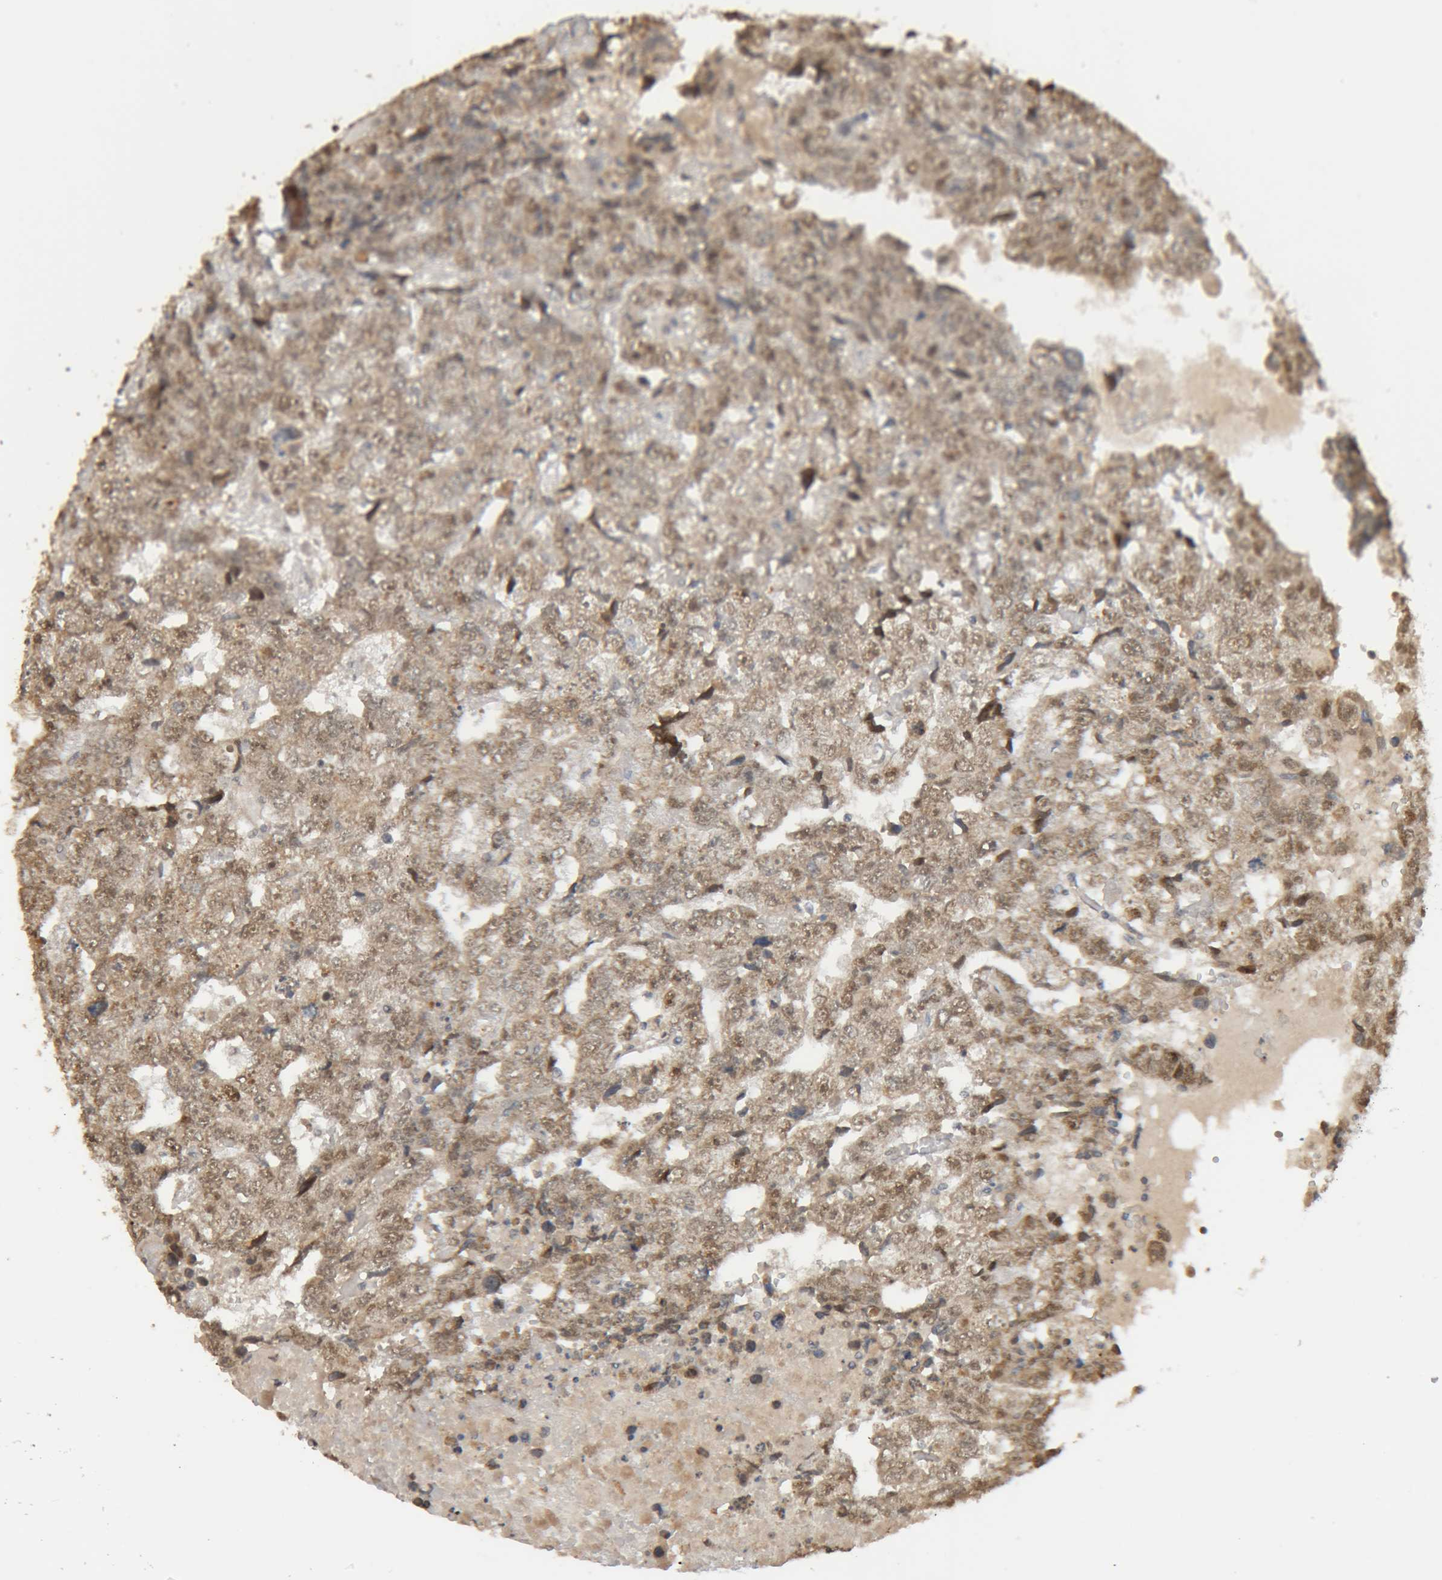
{"staining": {"intensity": "weak", "quantity": "25%-75%", "location": "cytoplasmic/membranous,nuclear"}, "tissue": "testis cancer", "cell_type": "Tumor cells", "image_type": "cancer", "snomed": [{"axis": "morphology", "description": "Carcinoma, Embryonal, NOS"}, {"axis": "topography", "description": "Testis"}], "caption": "Immunohistochemical staining of human testis embryonal carcinoma exhibits weak cytoplasmic/membranous and nuclear protein positivity in about 25%-75% of tumor cells. (Brightfield microscopy of DAB IHC at high magnification).", "gene": "GINS4", "patient": {"sex": "male", "age": 36}}